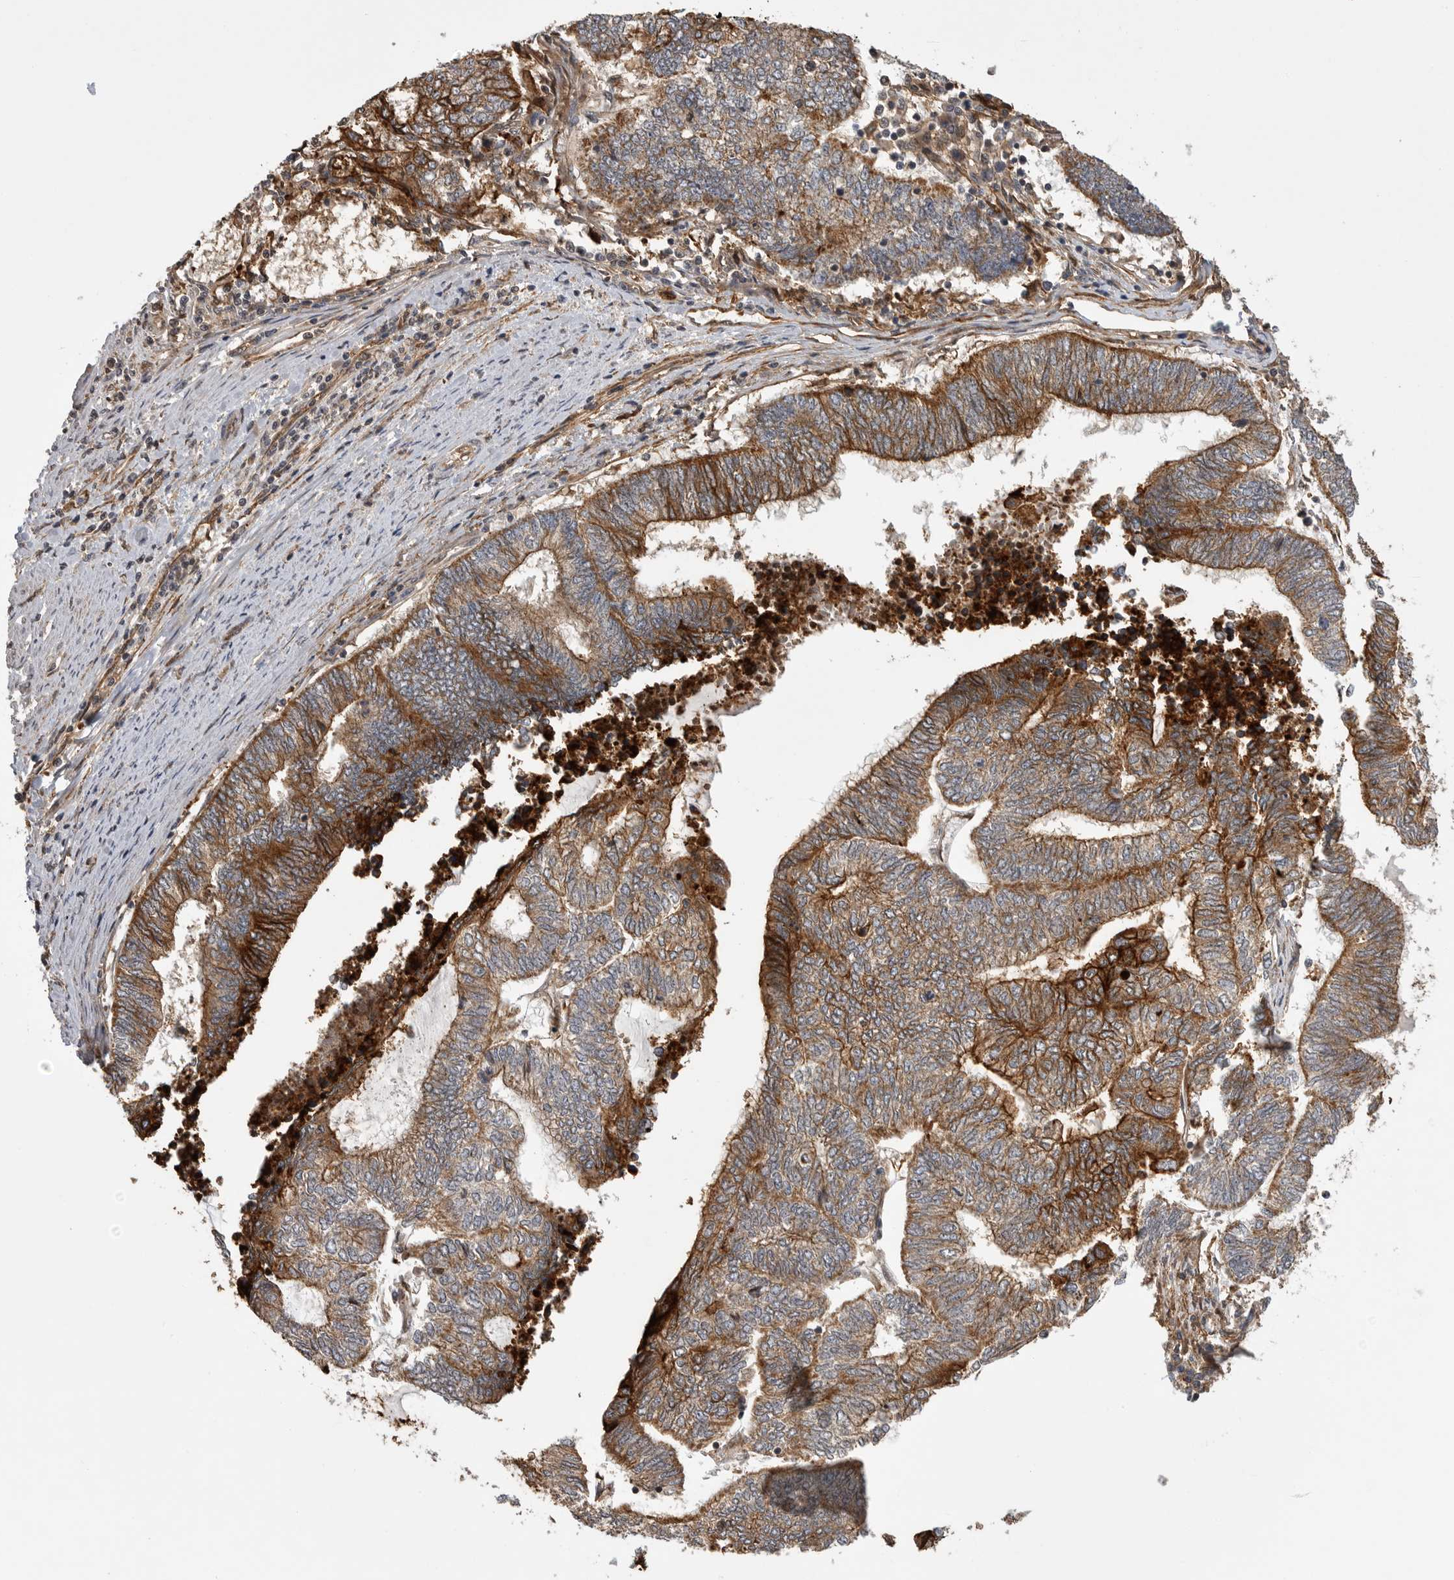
{"staining": {"intensity": "strong", "quantity": ">75%", "location": "cytoplasmic/membranous"}, "tissue": "endometrial cancer", "cell_type": "Tumor cells", "image_type": "cancer", "snomed": [{"axis": "morphology", "description": "Adenocarcinoma, NOS"}, {"axis": "topography", "description": "Uterus"}, {"axis": "topography", "description": "Endometrium"}], "caption": "Immunohistochemical staining of endometrial adenocarcinoma shows strong cytoplasmic/membranous protein positivity in about >75% of tumor cells.", "gene": "NECTIN1", "patient": {"sex": "female", "age": 70}}